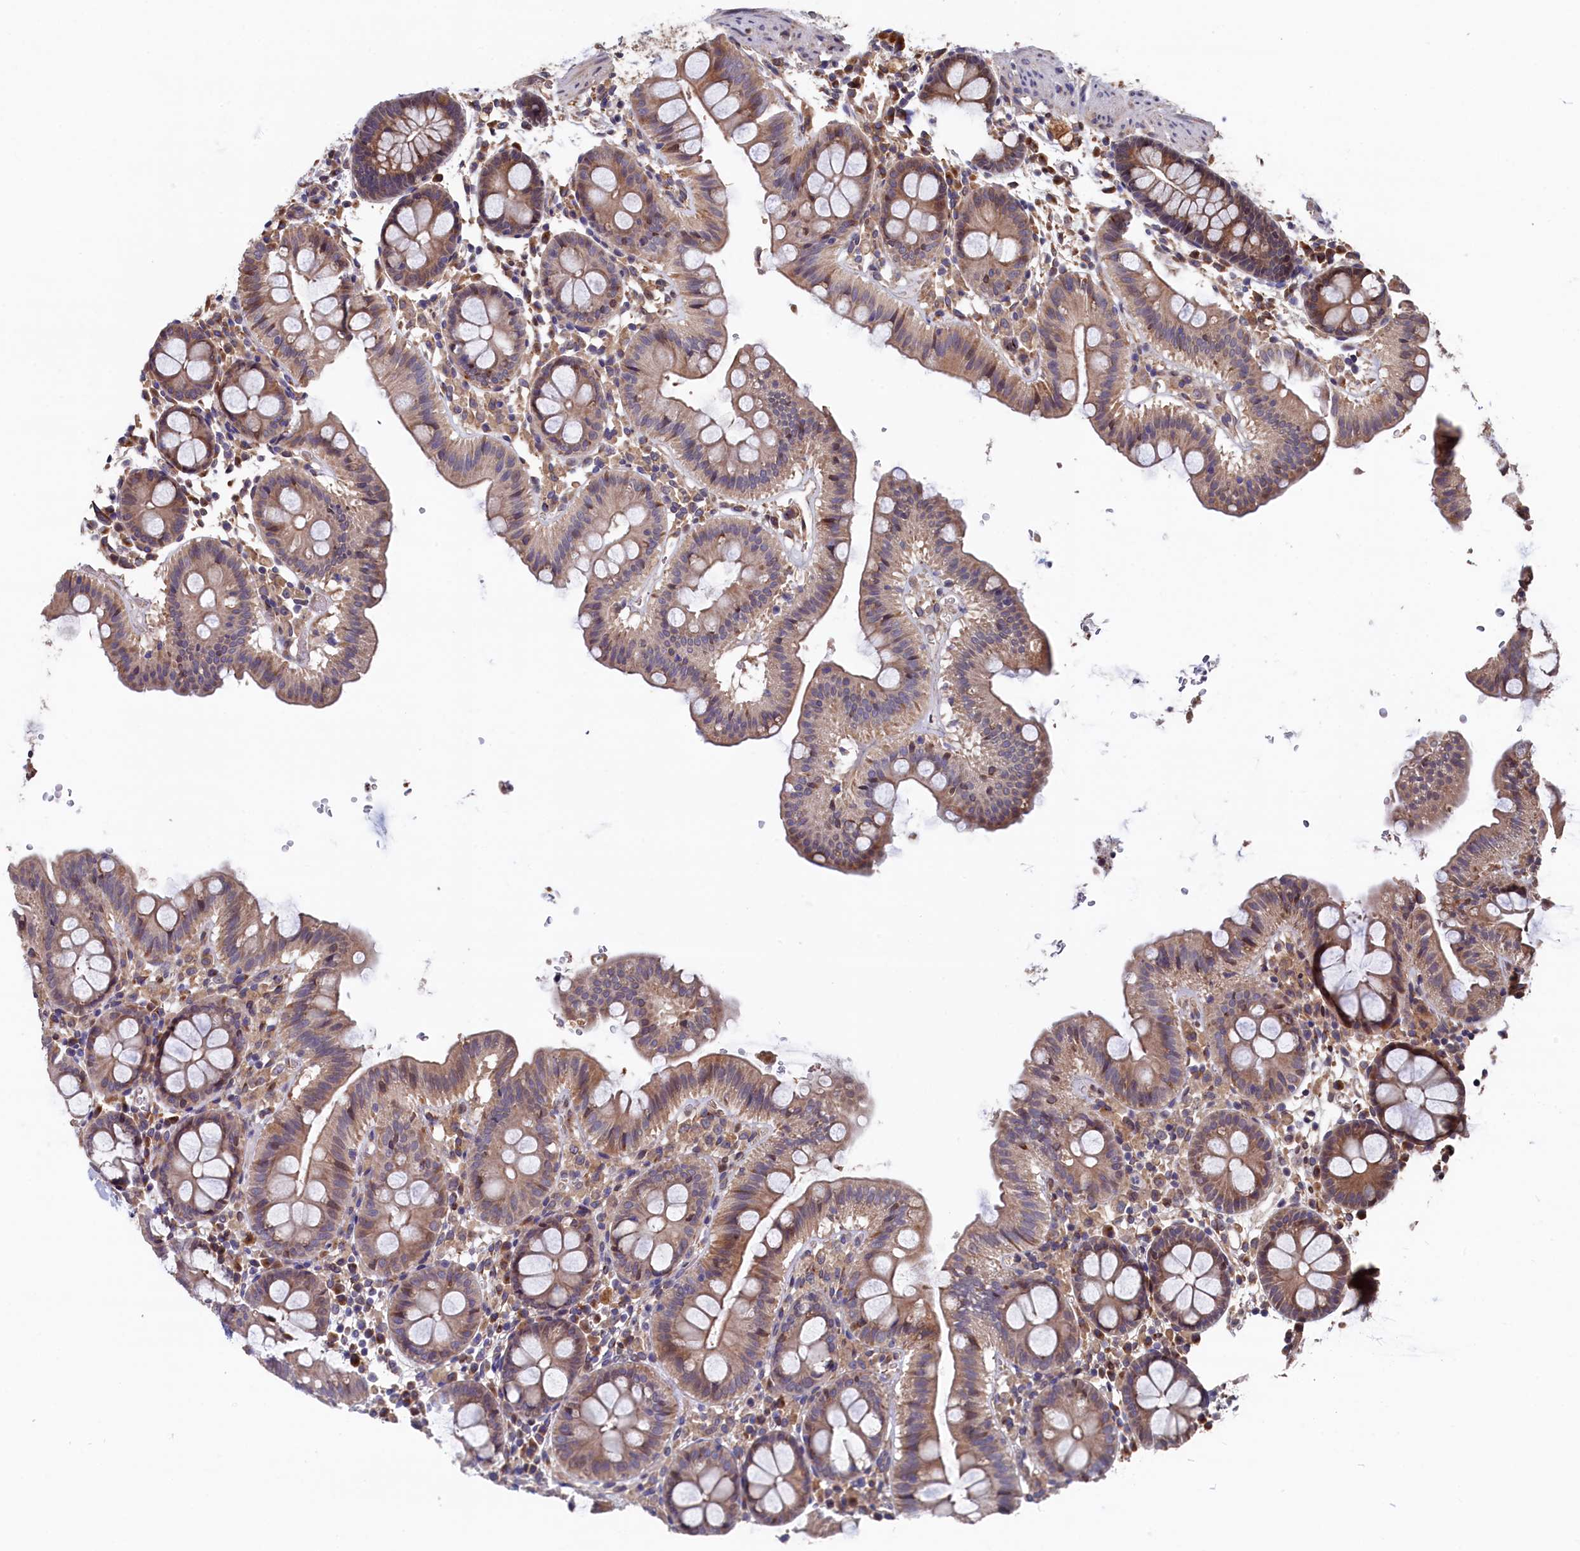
{"staining": {"intensity": "moderate", "quantity": "25%-75%", "location": "cytoplasmic/membranous"}, "tissue": "colon", "cell_type": "Endothelial cells", "image_type": "normal", "snomed": [{"axis": "morphology", "description": "Normal tissue, NOS"}, {"axis": "topography", "description": "Colon"}], "caption": "A brown stain highlights moderate cytoplasmic/membranous positivity of a protein in endothelial cells of benign colon. (DAB (3,3'-diaminobenzidine) IHC with brightfield microscopy, high magnification).", "gene": "SLC12A4", "patient": {"sex": "male", "age": 75}}